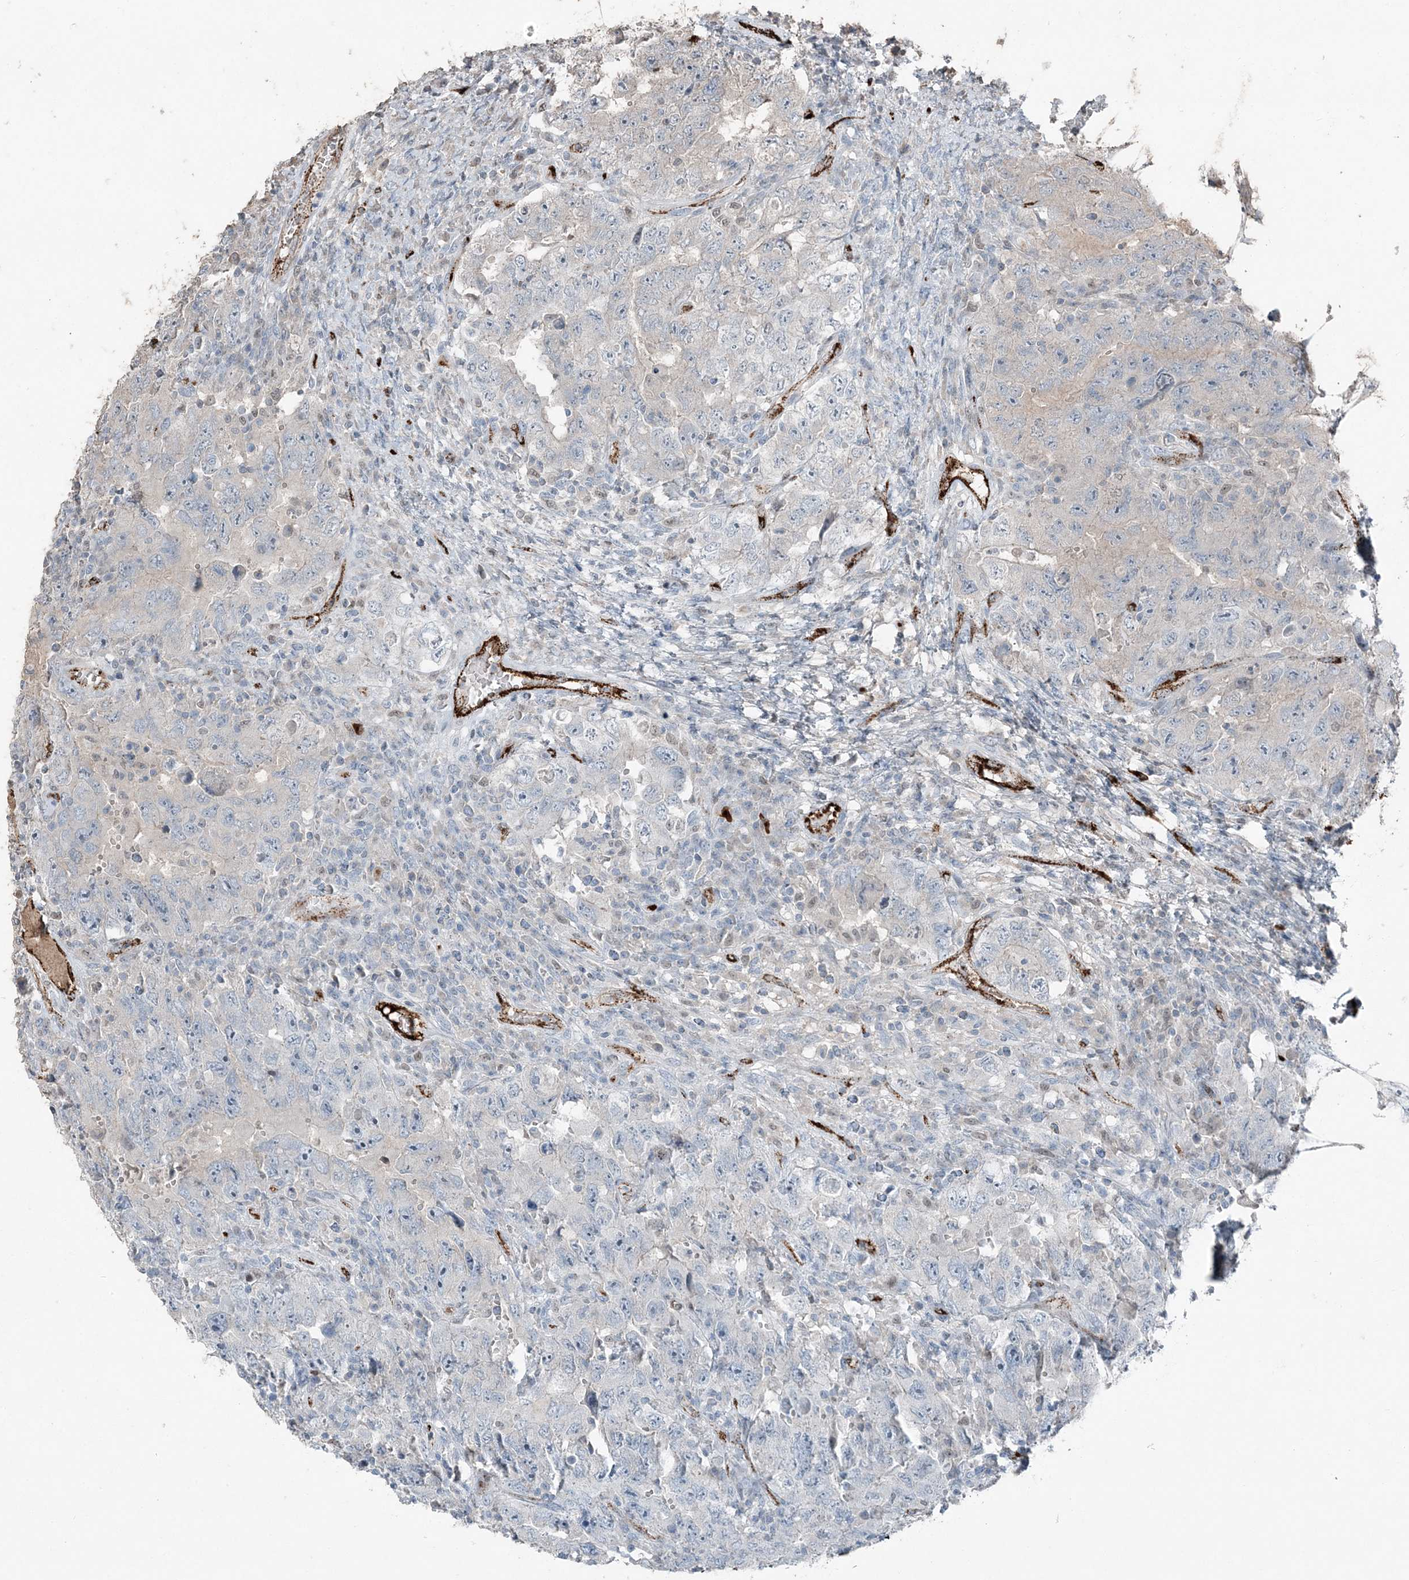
{"staining": {"intensity": "negative", "quantity": "none", "location": "none"}, "tissue": "testis cancer", "cell_type": "Tumor cells", "image_type": "cancer", "snomed": [{"axis": "morphology", "description": "Carcinoma, Embryonal, NOS"}, {"axis": "topography", "description": "Testis"}], "caption": "This is an immunohistochemistry histopathology image of testis embryonal carcinoma. There is no staining in tumor cells.", "gene": "ELOVL7", "patient": {"sex": "male", "age": 26}}